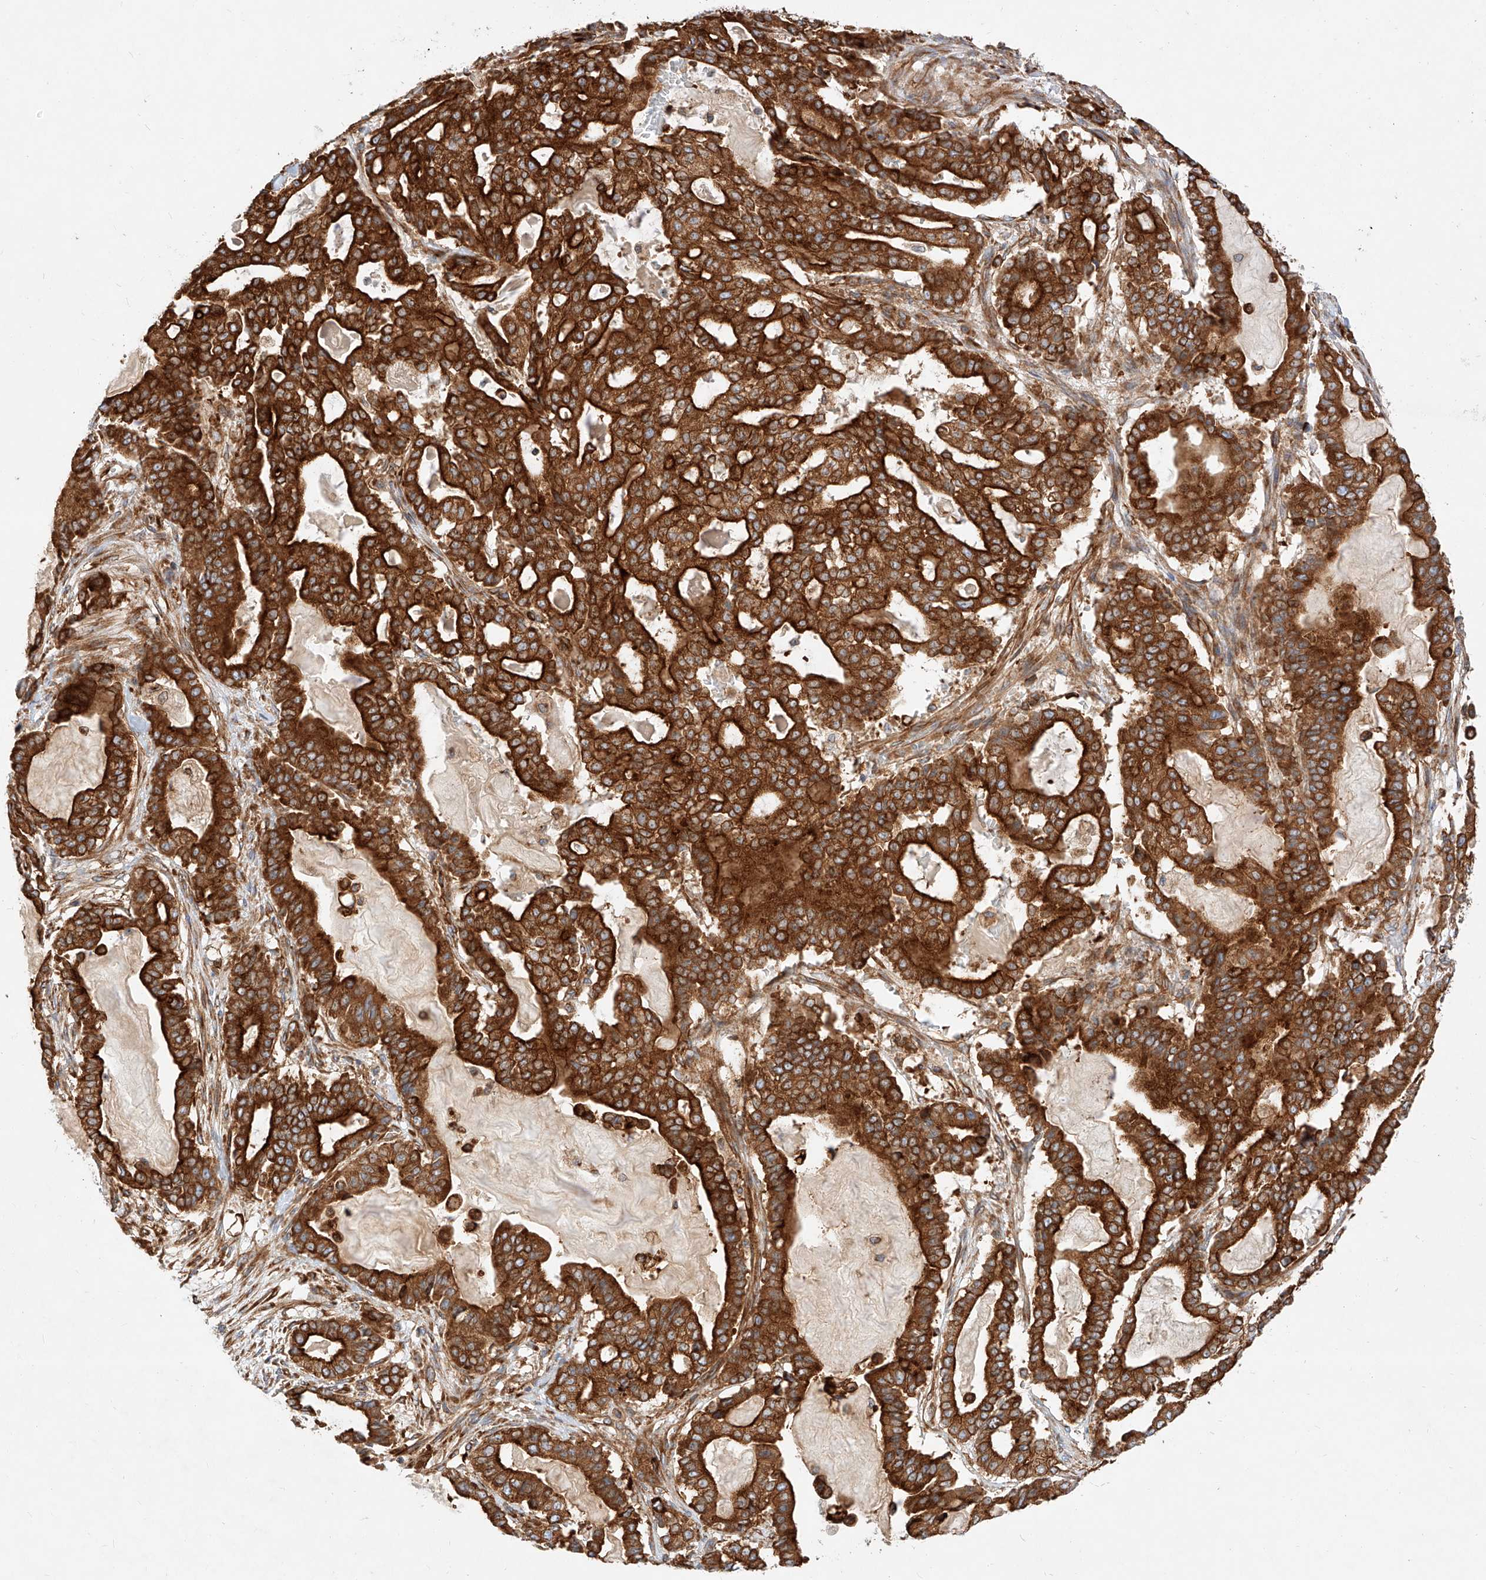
{"staining": {"intensity": "strong", "quantity": ">75%", "location": "cytoplasmic/membranous"}, "tissue": "pancreatic cancer", "cell_type": "Tumor cells", "image_type": "cancer", "snomed": [{"axis": "morphology", "description": "Adenocarcinoma, NOS"}, {"axis": "topography", "description": "Pancreas"}], "caption": "This micrograph reveals IHC staining of human adenocarcinoma (pancreatic), with high strong cytoplasmic/membranous staining in approximately >75% of tumor cells.", "gene": "CSGALNACT2", "patient": {"sex": "male", "age": 63}}